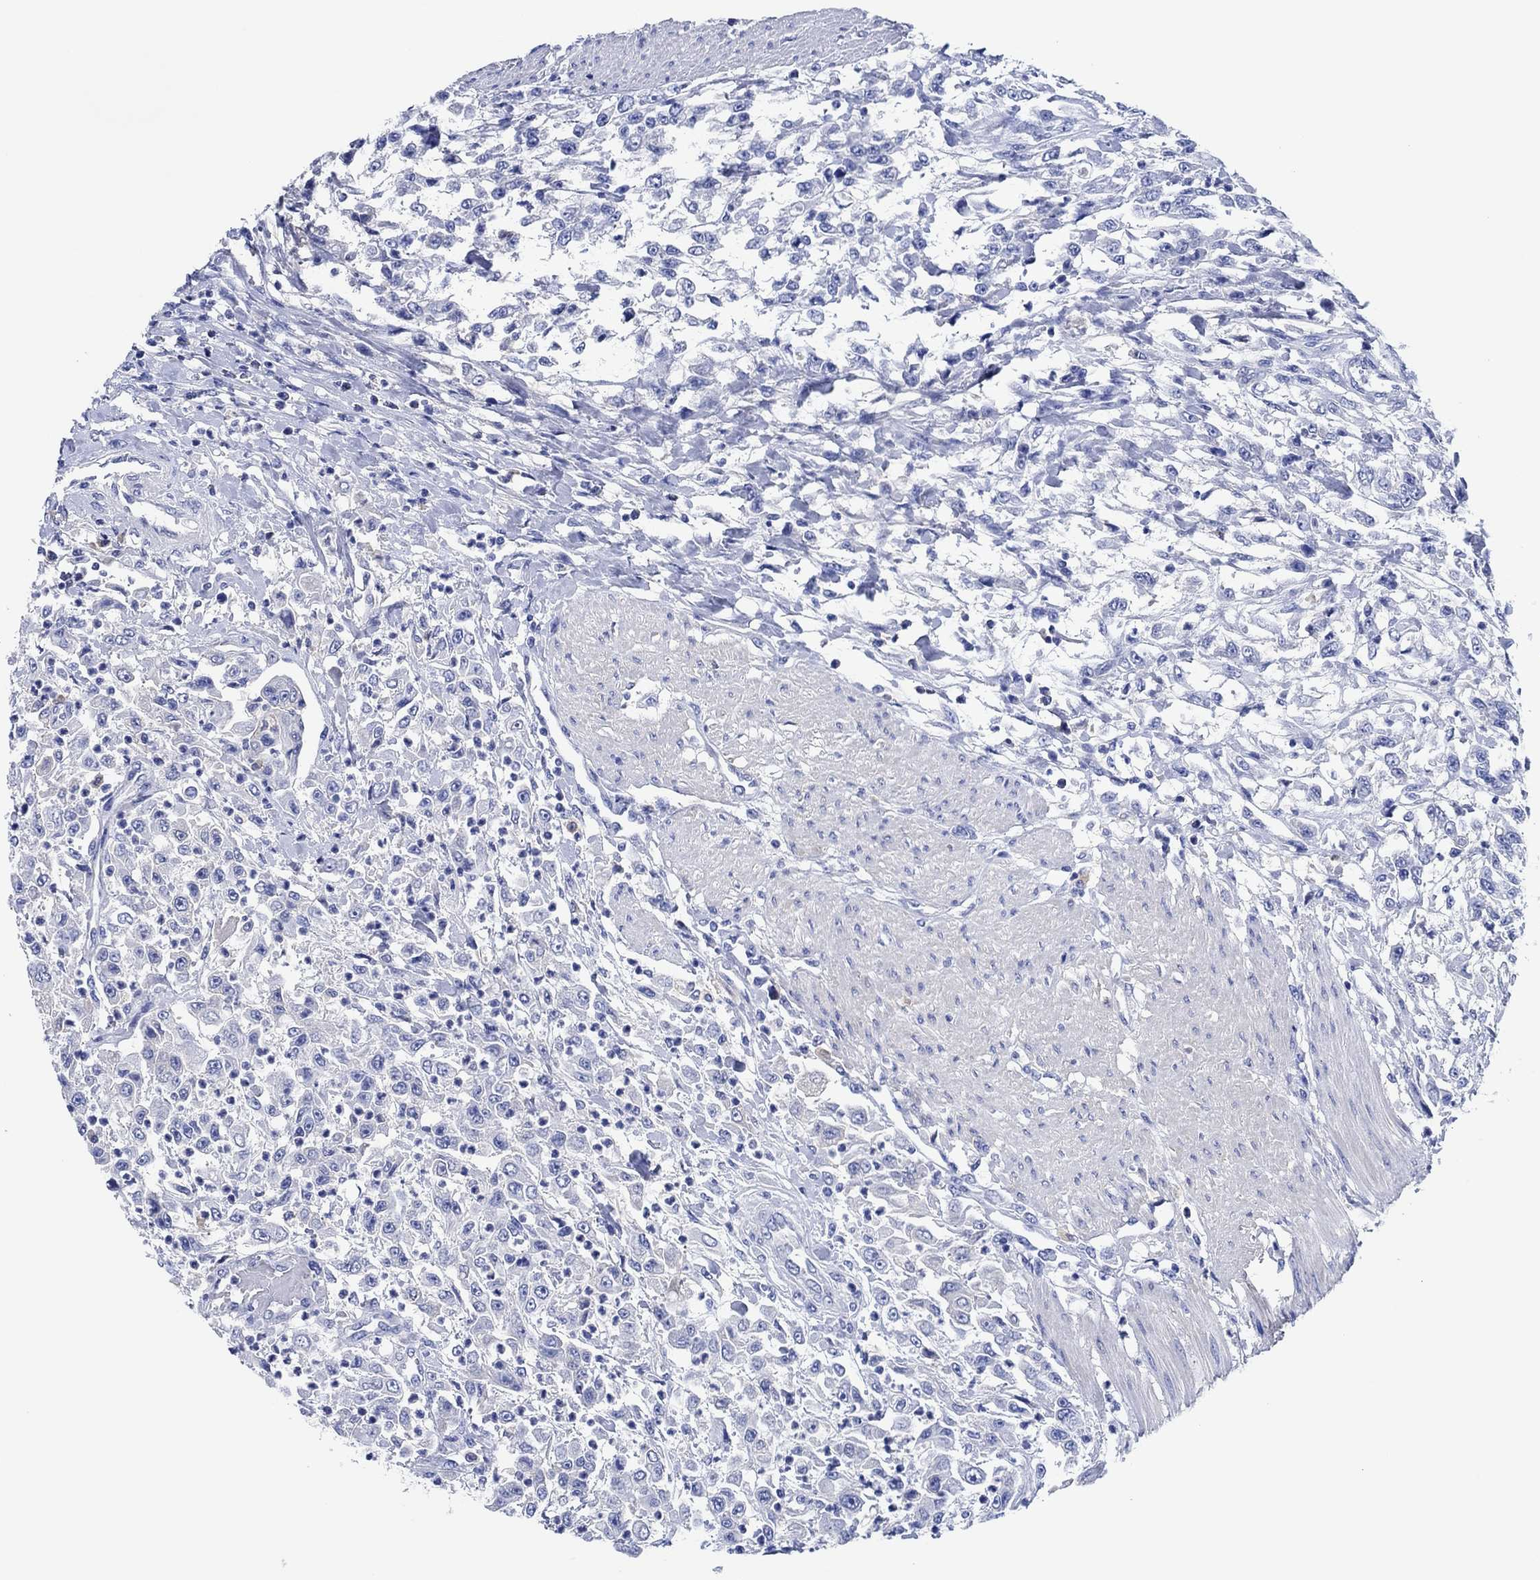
{"staining": {"intensity": "negative", "quantity": "none", "location": "none"}, "tissue": "urothelial cancer", "cell_type": "Tumor cells", "image_type": "cancer", "snomed": [{"axis": "morphology", "description": "Urothelial carcinoma, High grade"}, {"axis": "topography", "description": "Urinary bladder"}], "caption": "High power microscopy histopathology image of an IHC image of urothelial cancer, revealing no significant staining in tumor cells.", "gene": "CPNE6", "patient": {"sex": "male", "age": 46}}